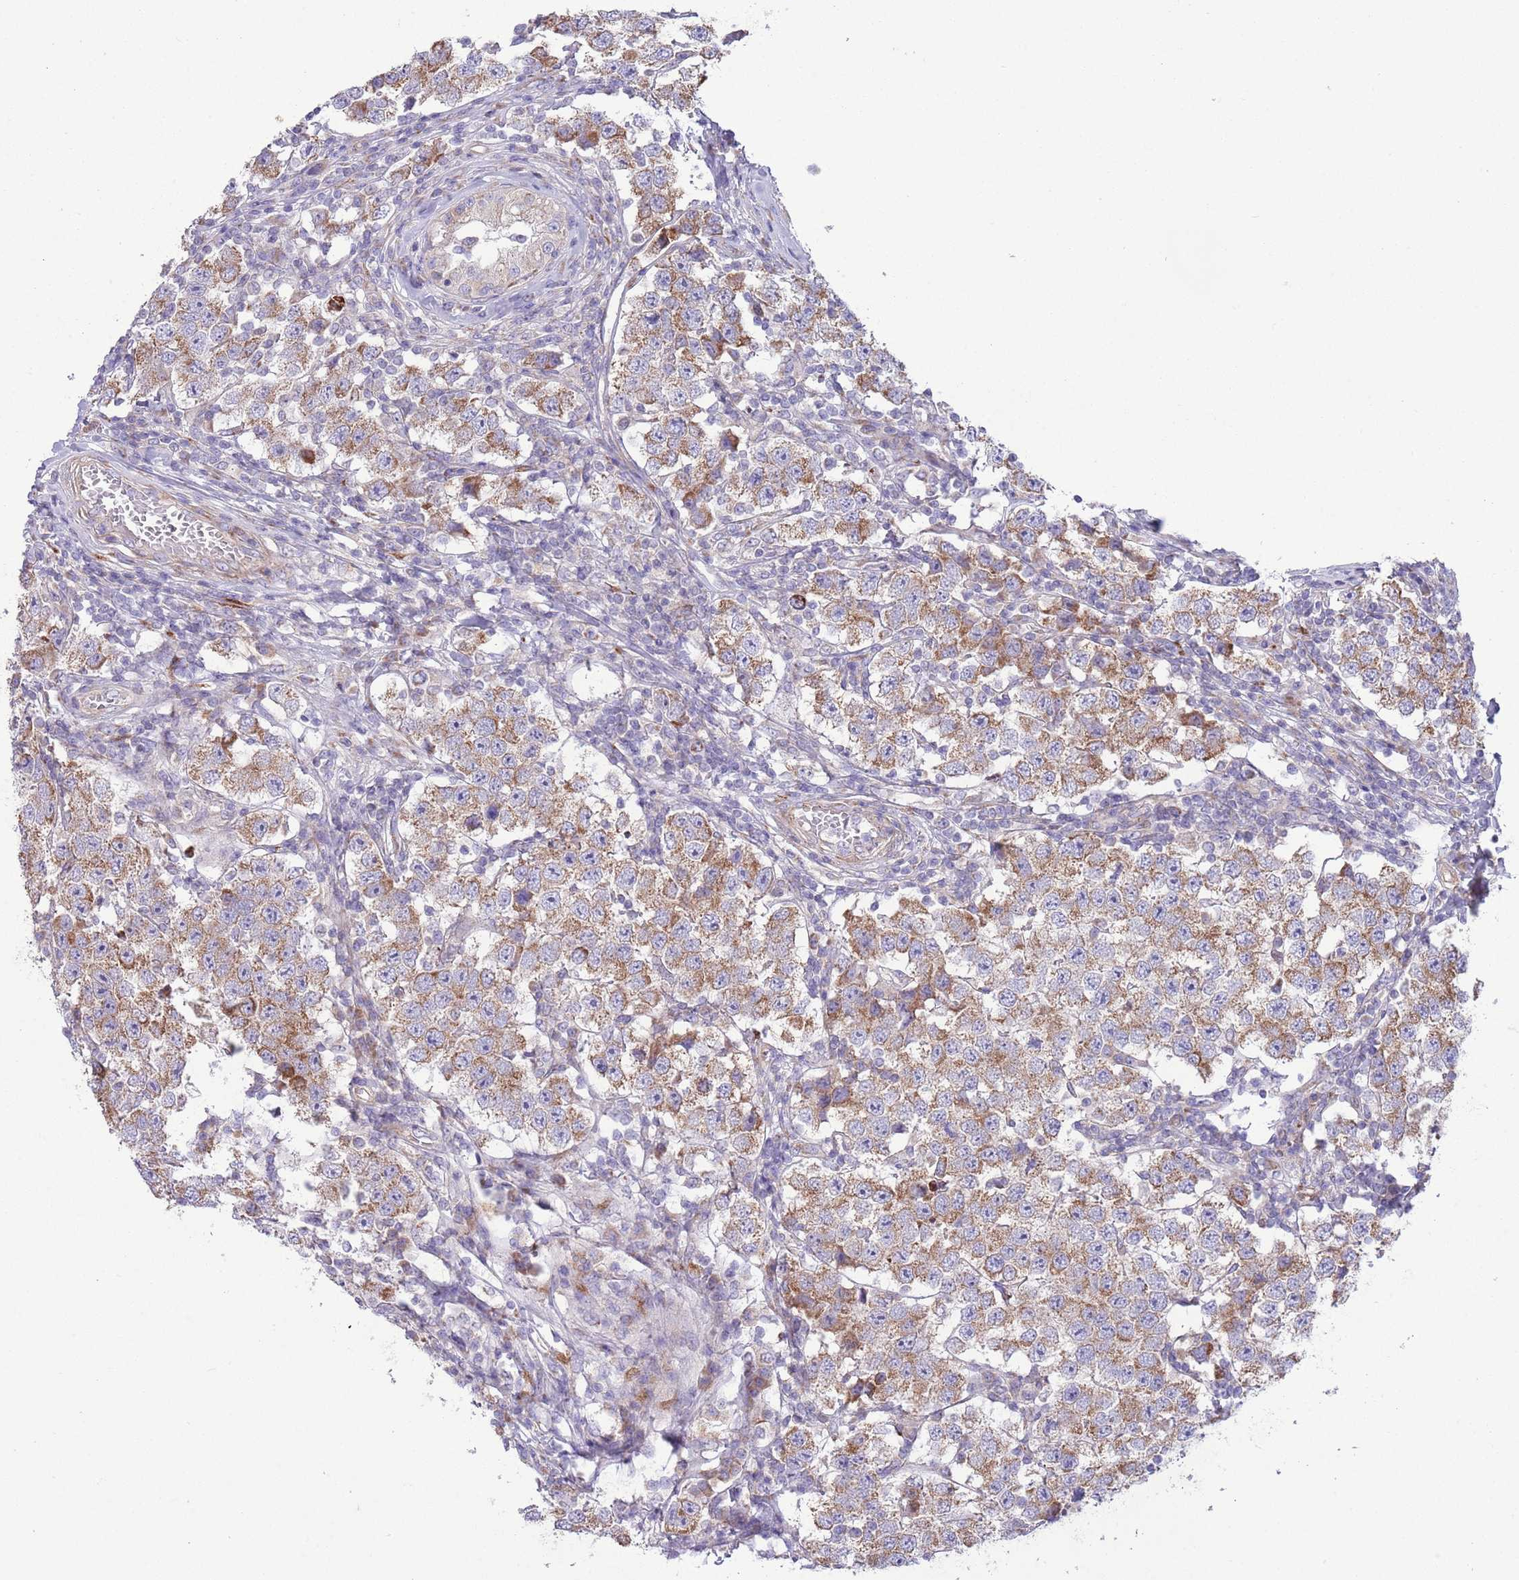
{"staining": {"intensity": "moderate", "quantity": ">75%", "location": "cytoplasmic/membranous"}, "tissue": "testis cancer", "cell_type": "Tumor cells", "image_type": "cancer", "snomed": [{"axis": "morphology", "description": "Seminoma, NOS"}, {"axis": "topography", "description": "Testis"}], "caption": "Approximately >75% of tumor cells in human testis cancer (seminoma) demonstrate moderate cytoplasmic/membranous protein positivity as visualized by brown immunohistochemical staining.", "gene": "TOMM5", "patient": {"sex": "male", "age": 34}}